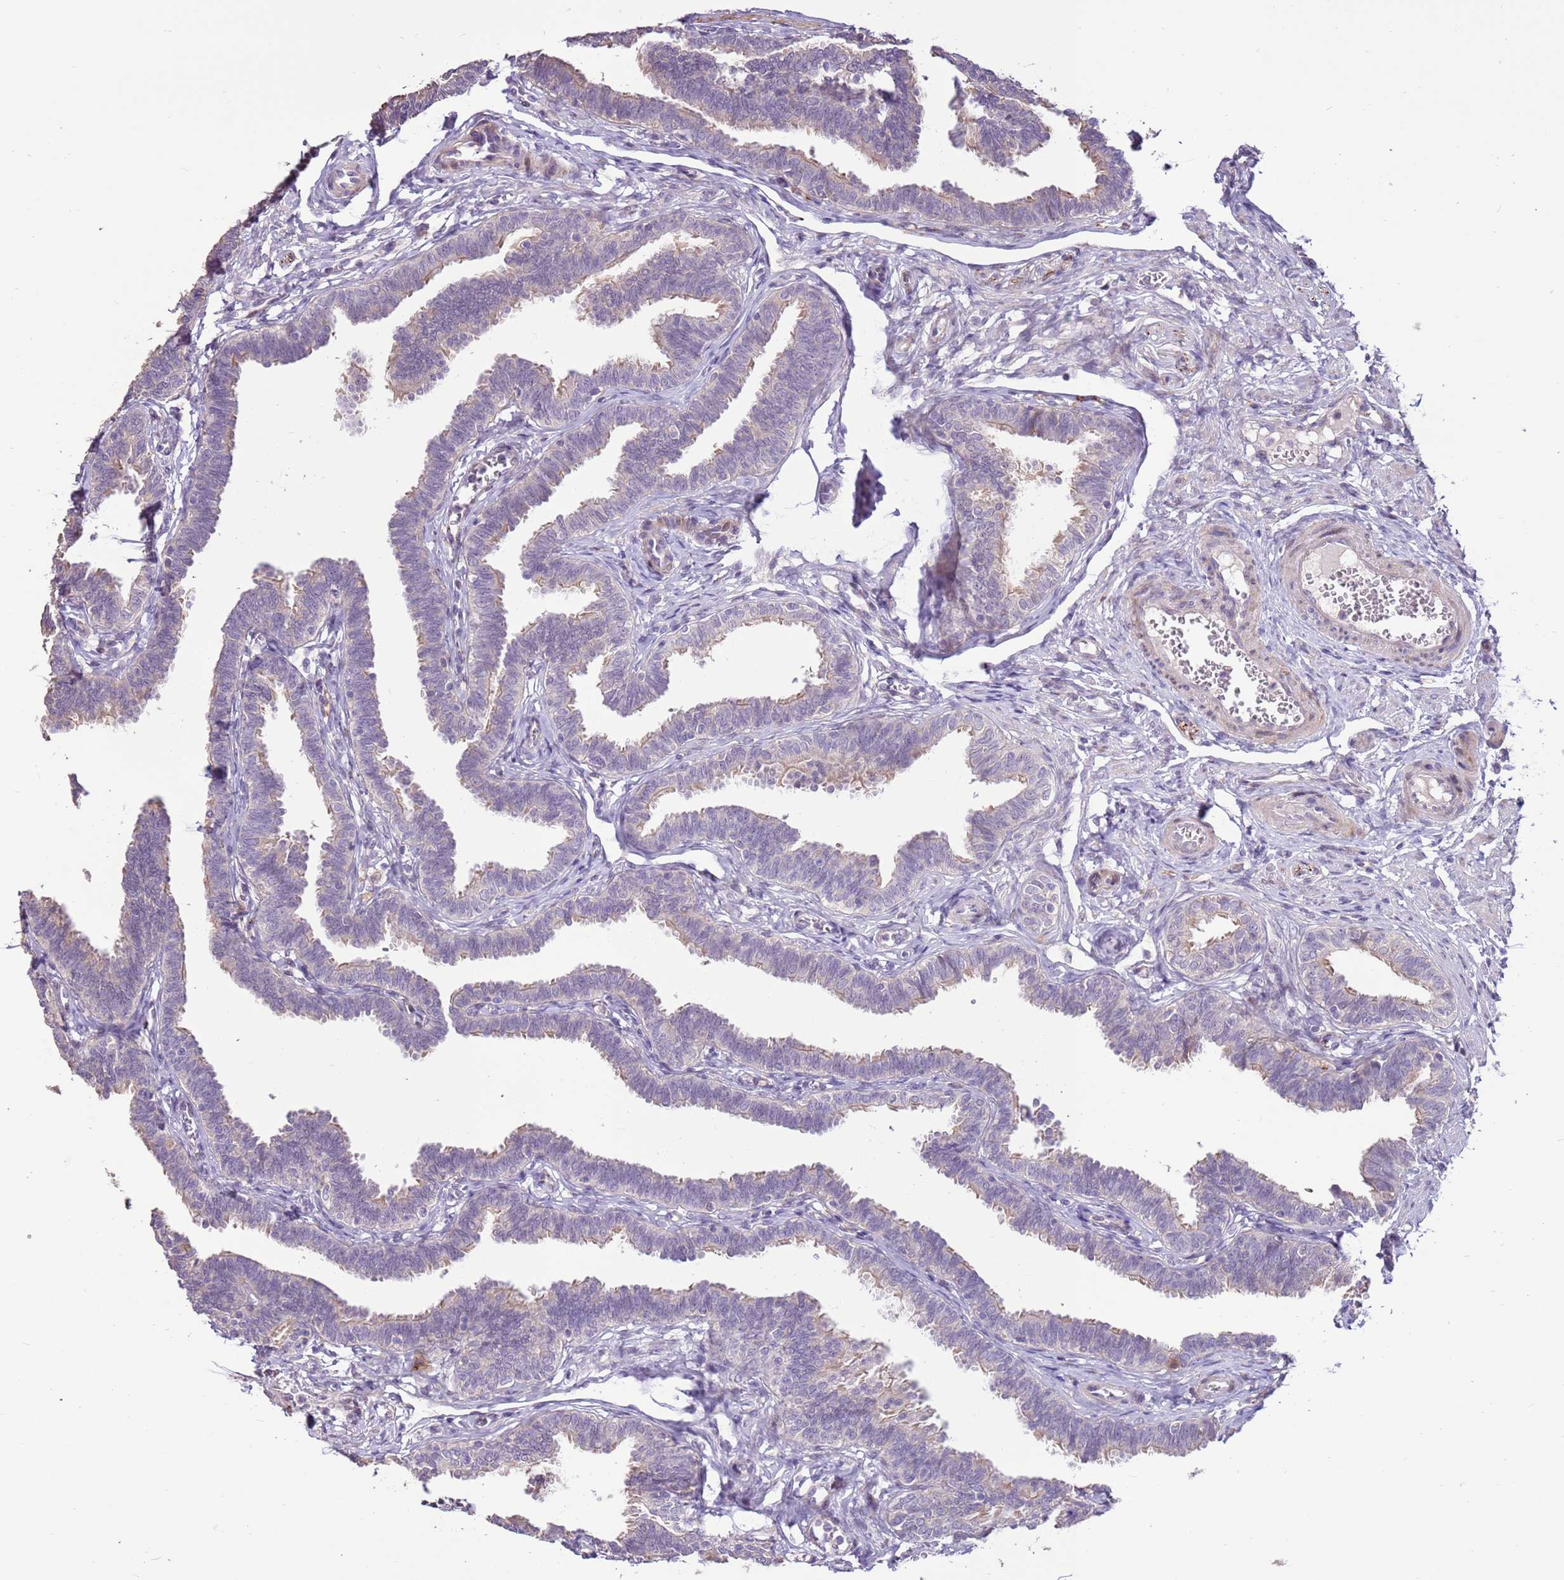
{"staining": {"intensity": "negative", "quantity": "none", "location": "none"}, "tissue": "fallopian tube", "cell_type": "Glandular cells", "image_type": "normal", "snomed": [{"axis": "morphology", "description": "Normal tissue, NOS"}, {"axis": "topography", "description": "Fallopian tube"}, {"axis": "topography", "description": "Ovary"}], "caption": "The IHC histopathology image has no significant staining in glandular cells of fallopian tube. Nuclei are stained in blue.", "gene": "LGI4", "patient": {"sex": "female", "age": 23}}